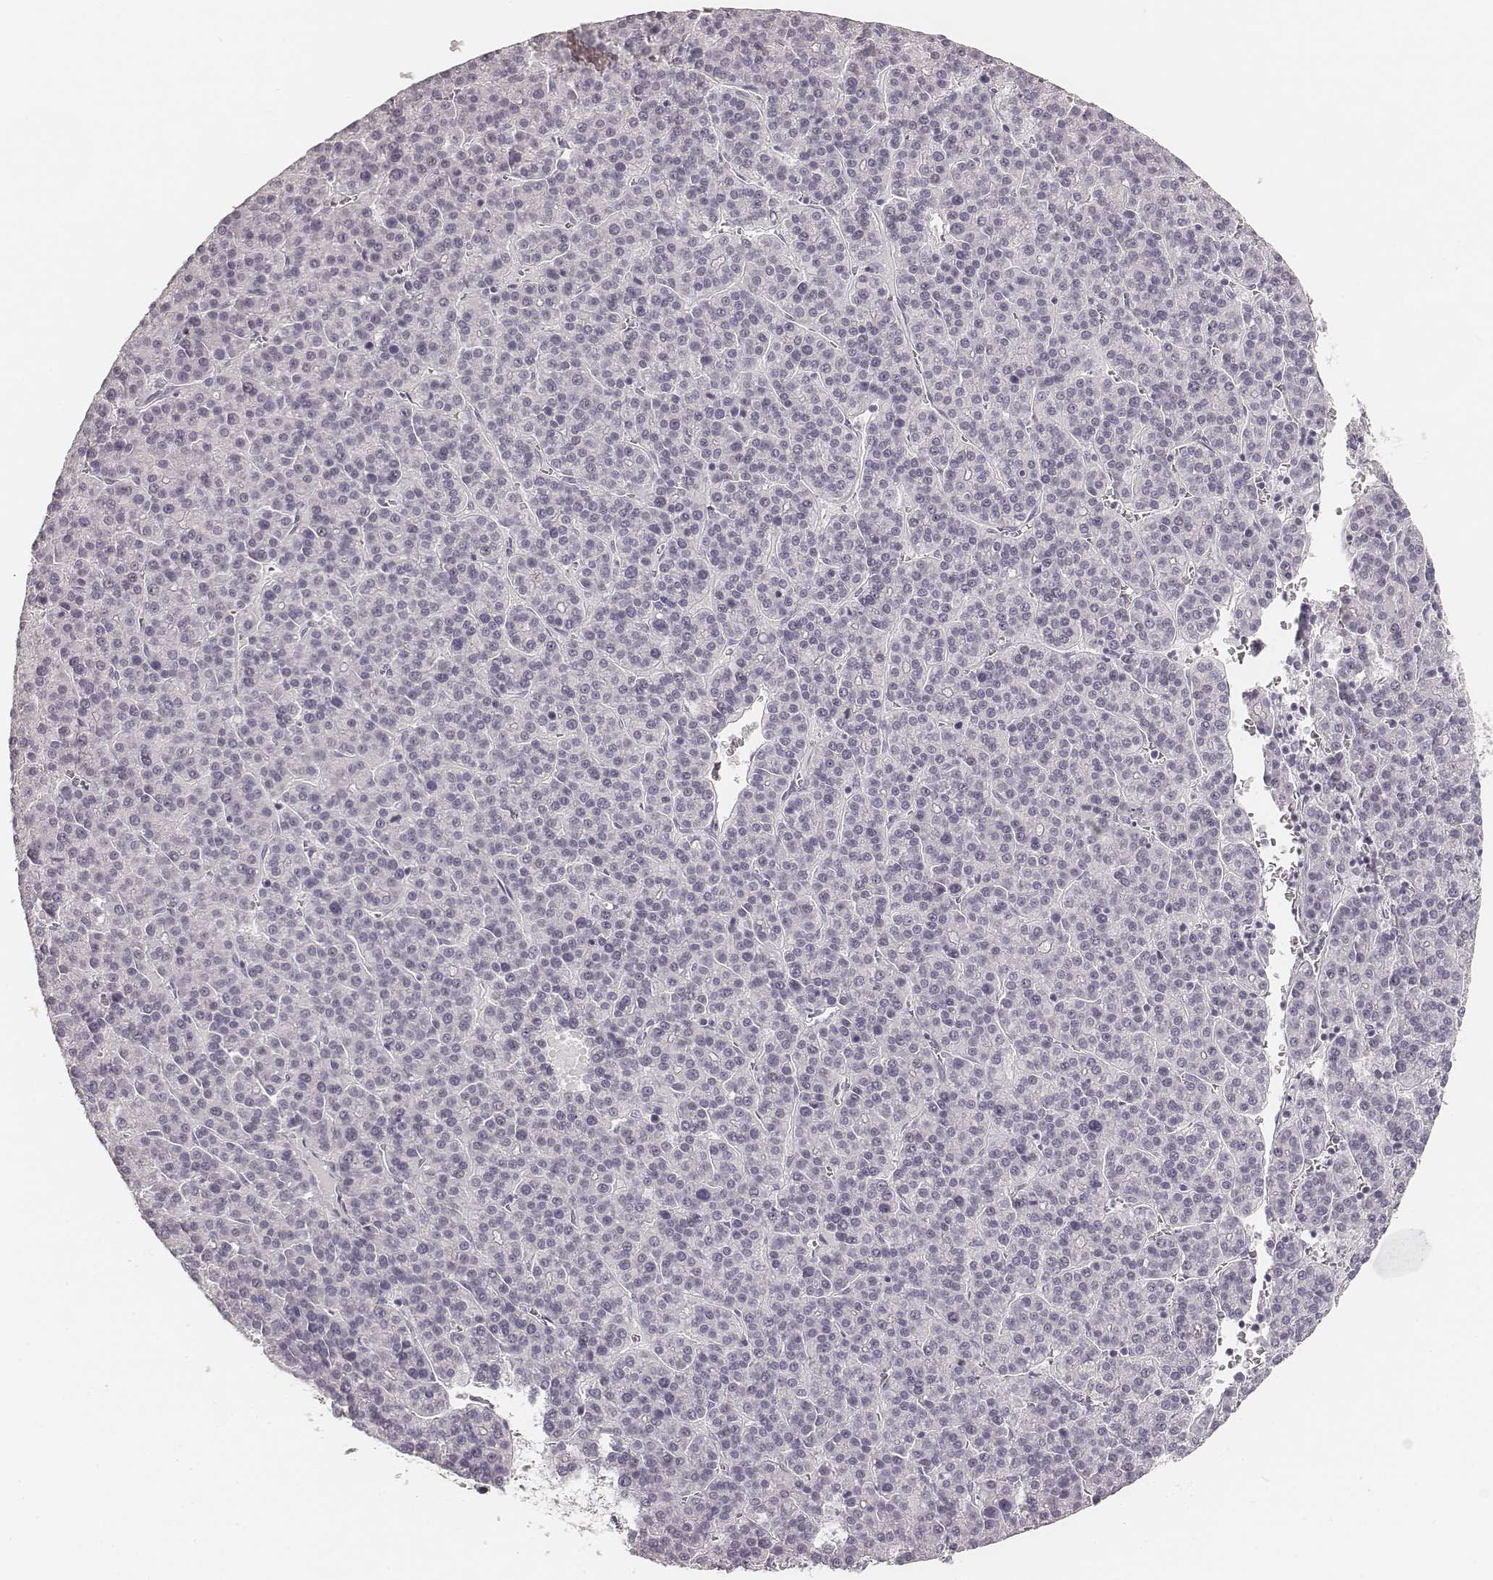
{"staining": {"intensity": "negative", "quantity": "none", "location": "none"}, "tissue": "liver cancer", "cell_type": "Tumor cells", "image_type": "cancer", "snomed": [{"axis": "morphology", "description": "Carcinoma, Hepatocellular, NOS"}, {"axis": "topography", "description": "Liver"}], "caption": "DAB (3,3'-diaminobenzidine) immunohistochemical staining of human liver hepatocellular carcinoma shows no significant staining in tumor cells.", "gene": "HNF4G", "patient": {"sex": "female", "age": 58}}